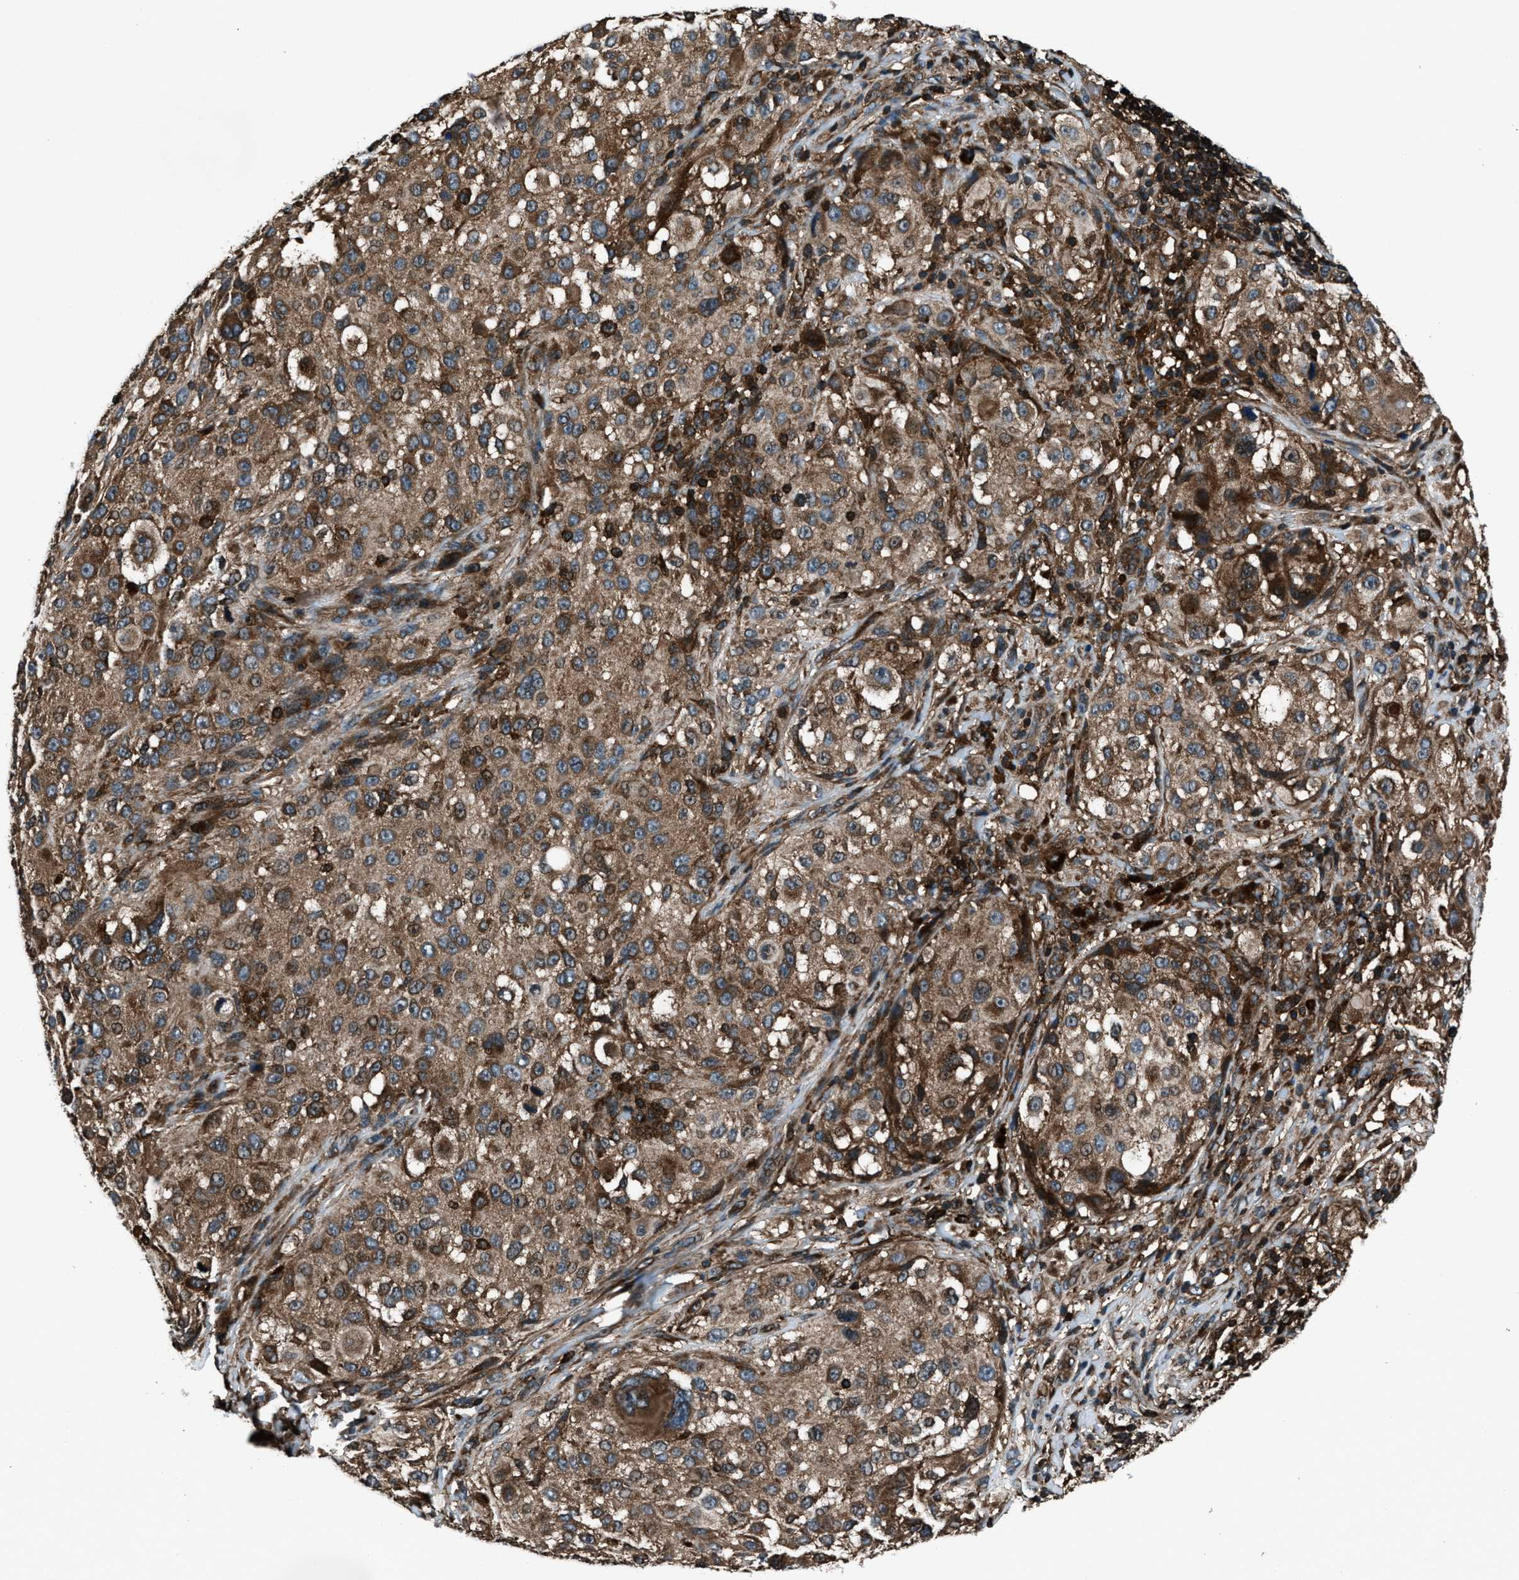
{"staining": {"intensity": "moderate", "quantity": ">75%", "location": "cytoplasmic/membranous,nuclear"}, "tissue": "melanoma", "cell_type": "Tumor cells", "image_type": "cancer", "snomed": [{"axis": "morphology", "description": "Necrosis, NOS"}, {"axis": "morphology", "description": "Malignant melanoma, NOS"}, {"axis": "topography", "description": "Skin"}], "caption": "Tumor cells show moderate cytoplasmic/membranous and nuclear expression in about >75% of cells in melanoma.", "gene": "SNX30", "patient": {"sex": "female", "age": 87}}